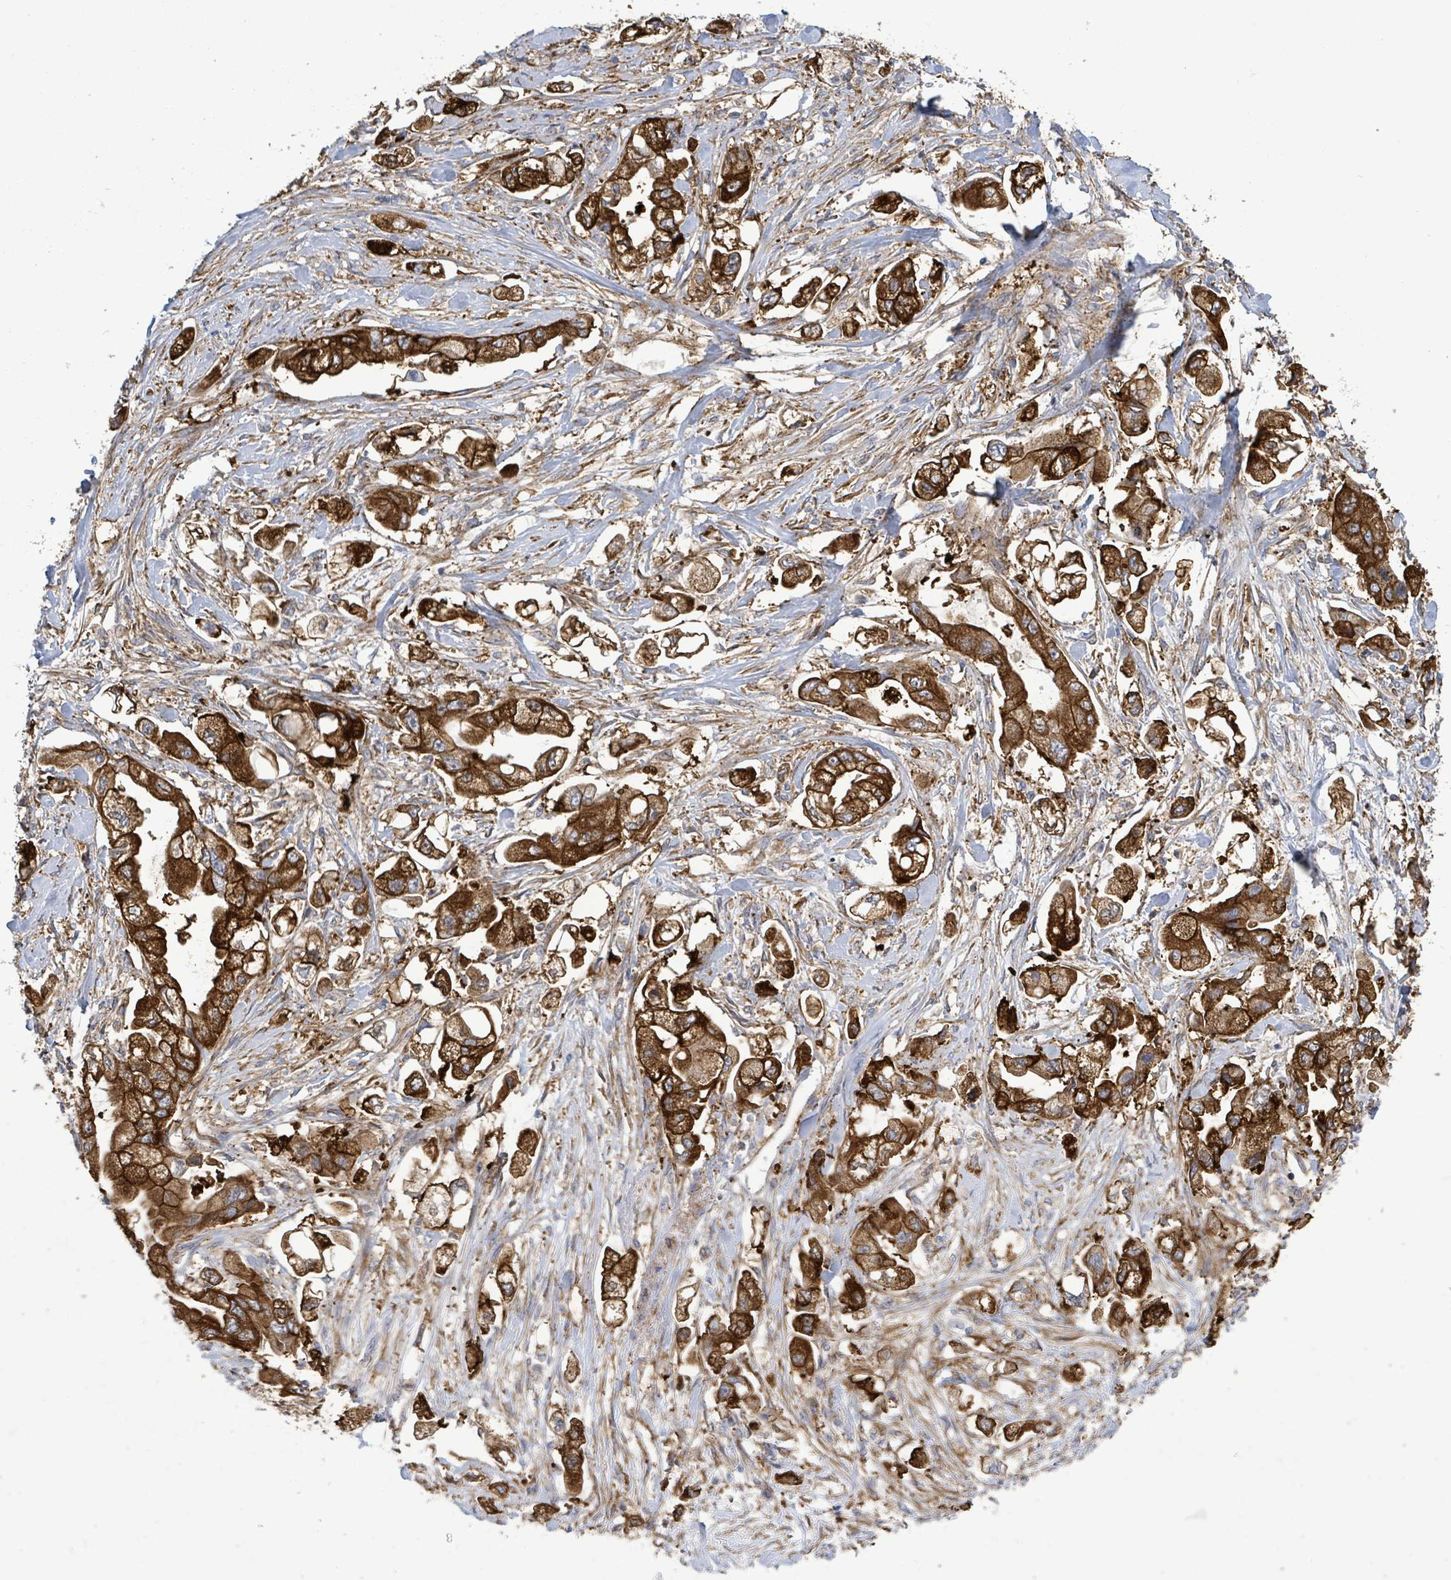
{"staining": {"intensity": "strong", "quantity": ">75%", "location": "cytoplasmic/membranous"}, "tissue": "stomach cancer", "cell_type": "Tumor cells", "image_type": "cancer", "snomed": [{"axis": "morphology", "description": "Adenocarcinoma, NOS"}, {"axis": "topography", "description": "Stomach"}], "caption": "Immunohistochemical staining of stomach adenocarcinoma displays high levels of strong cytoplasmic/membranous positivity in about >75% of tumor cells. (DAB (3,3'-diaminobenzidine) IHC, brown staining for protein, blue staining for nuclei).", "gene": "EGFL7", "patient": {"sex": "male", "age": 62}}